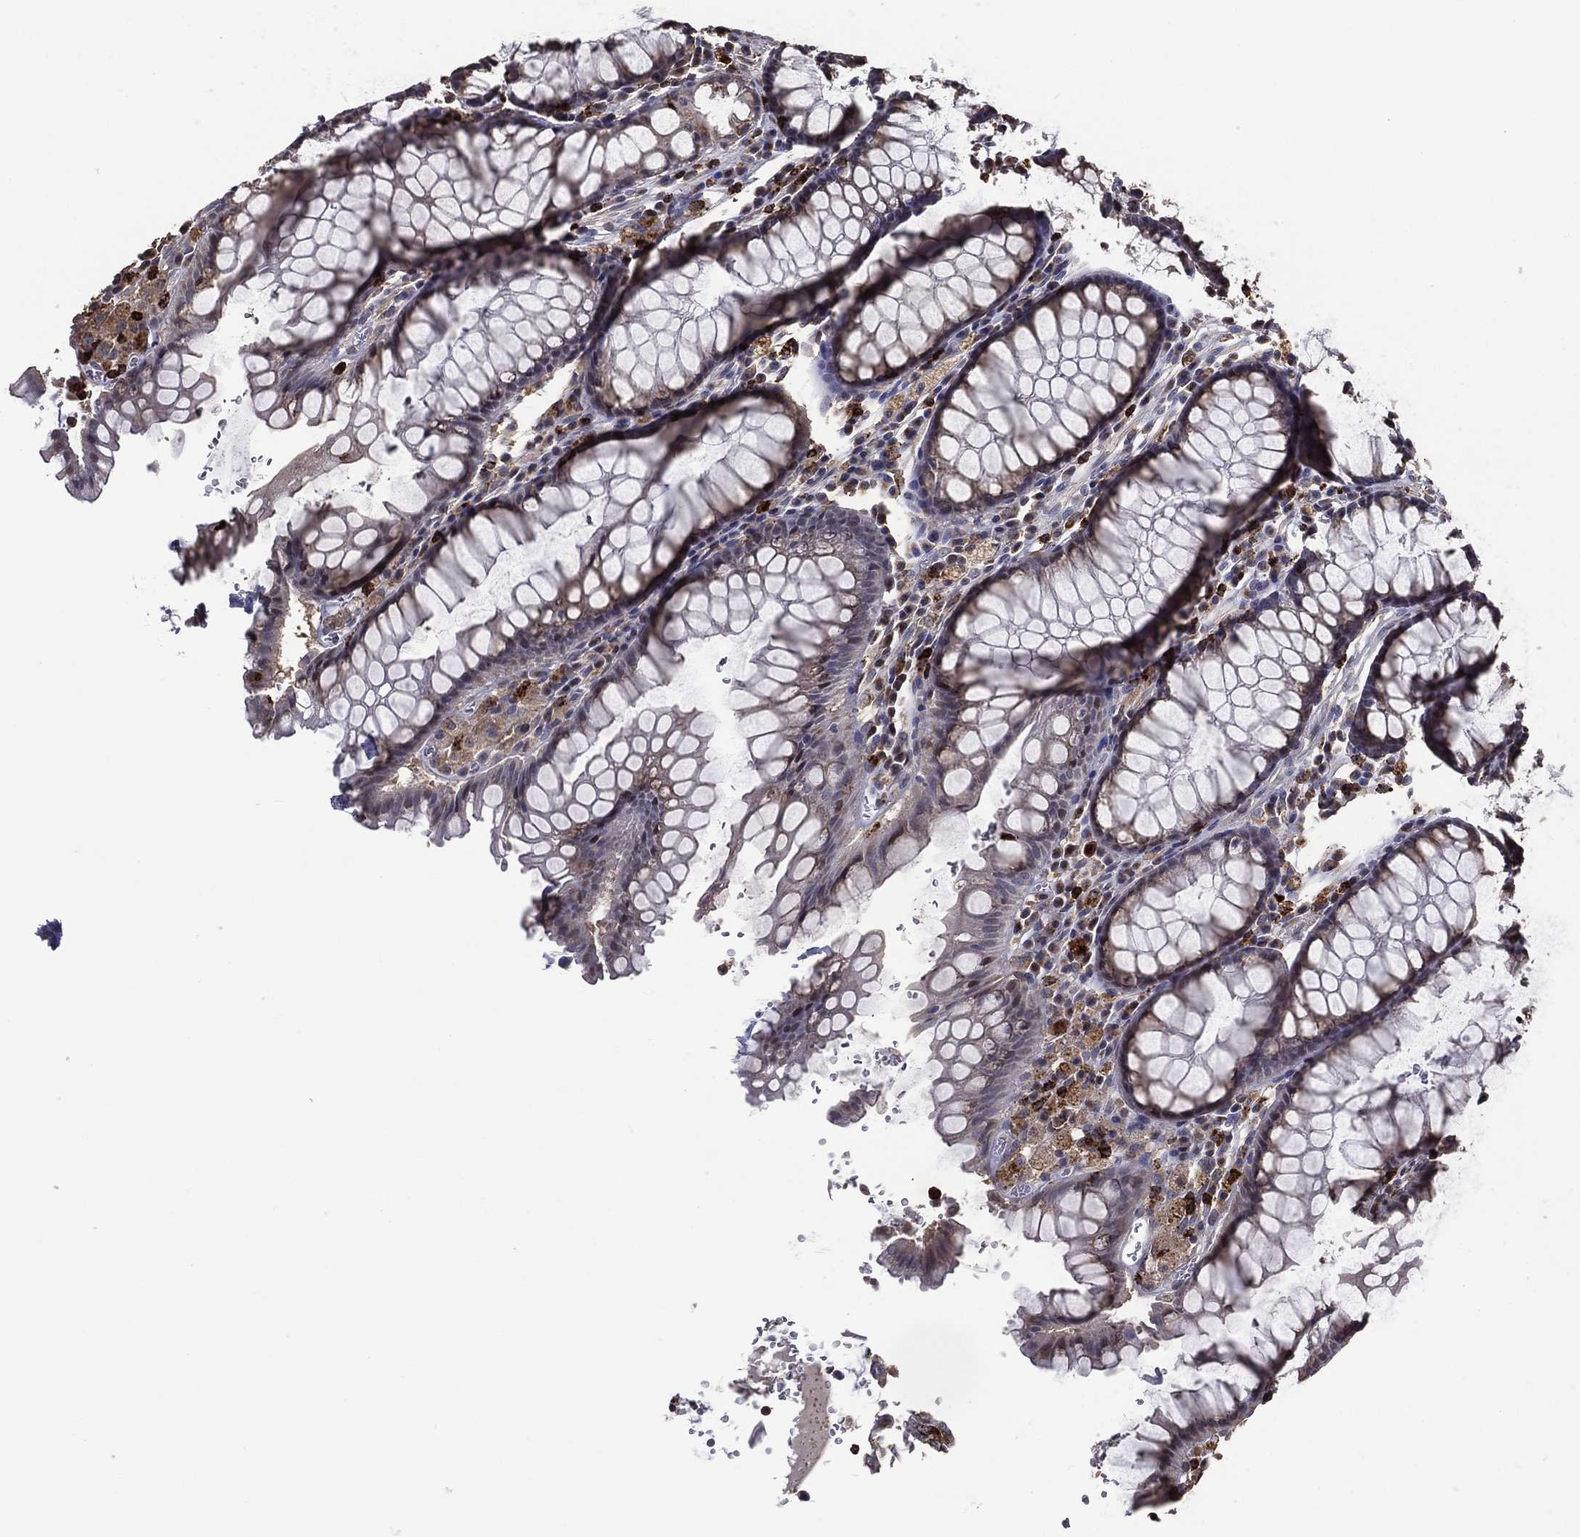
{"staining": {"intensity": "moderate", "quantity": "25%-75%", "location": "cytoplasmic/membranous"}, "tissue": "rectum", "cell_type": "Glandular cells", "image_type": "normal", "snomed": [{"axis": "morphology", "description": "Normal tissue, NOS"}, {"axis": "topography", "description": "Rectum"}], "caption": "Immunohistochemical staining of unremarkable rectum exhibits medium levels of moderate cytoplasmic/membranous positivity in approximately 25%-75% of glandular cells. The staining was performed using DAB to visualize the protein expression in brown, while the nuclei were stained in blue with hematoxylin (Magnification: 20x).", "gene": "GPR183", "patient": {"sex": "female", "age": 68}}